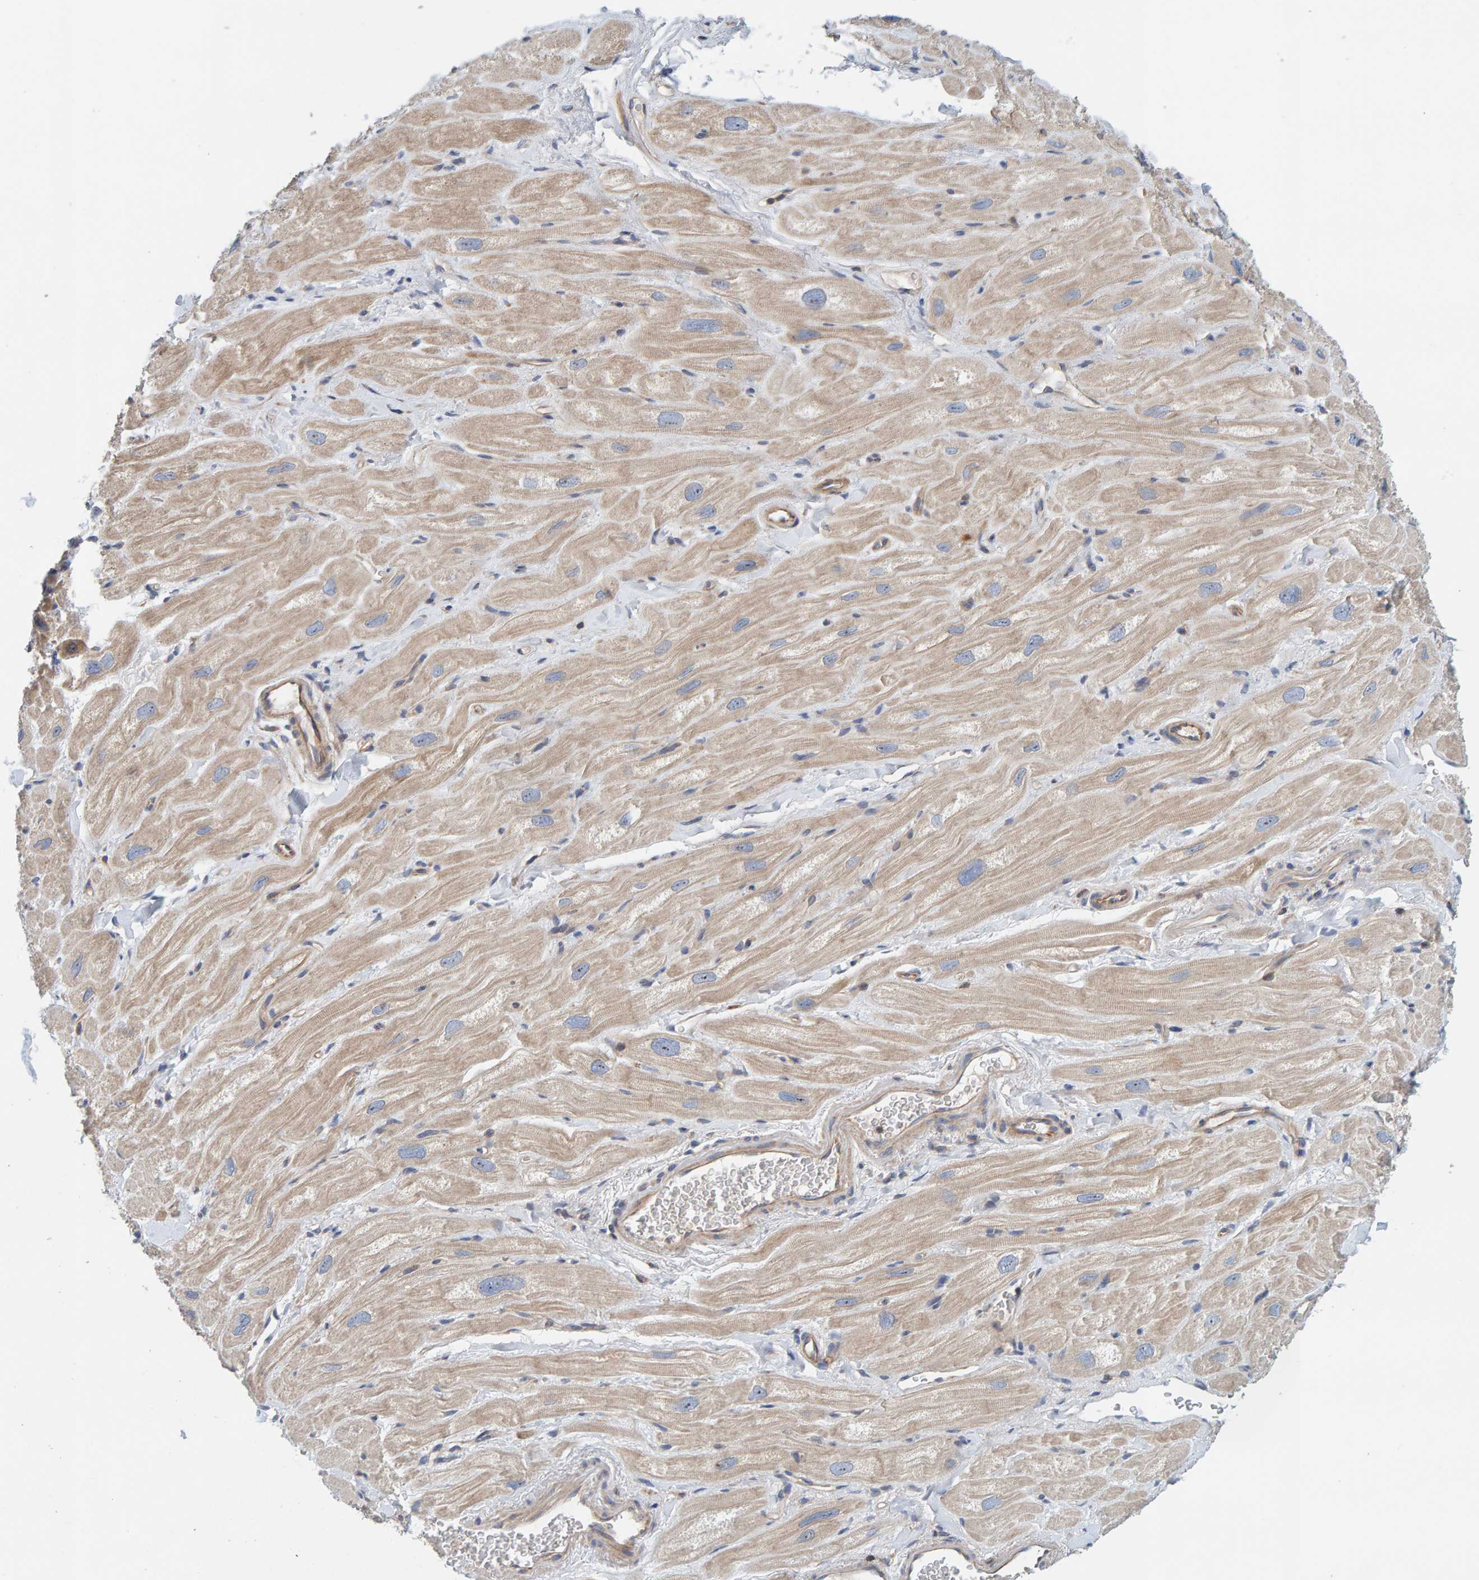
{"staining": {"intensity": "weak", "quantity": ">75%", "location": "cytoplasmic/membranous"}, "tissue": "heart muscle", "cell_type": "Cardiomyocytes", "image_type": "normal", "snomed": [{"axis": "morphology", "description": "Normal tissue, NOS"}, {"axis": "topography", "description": "Heart"}], "caption": "Heart muscle stained with a protein marker exhibits weak staining in cardiomyocytes.", "gene": "CCM2", "patient": {"sex": "male", "age": 49}}